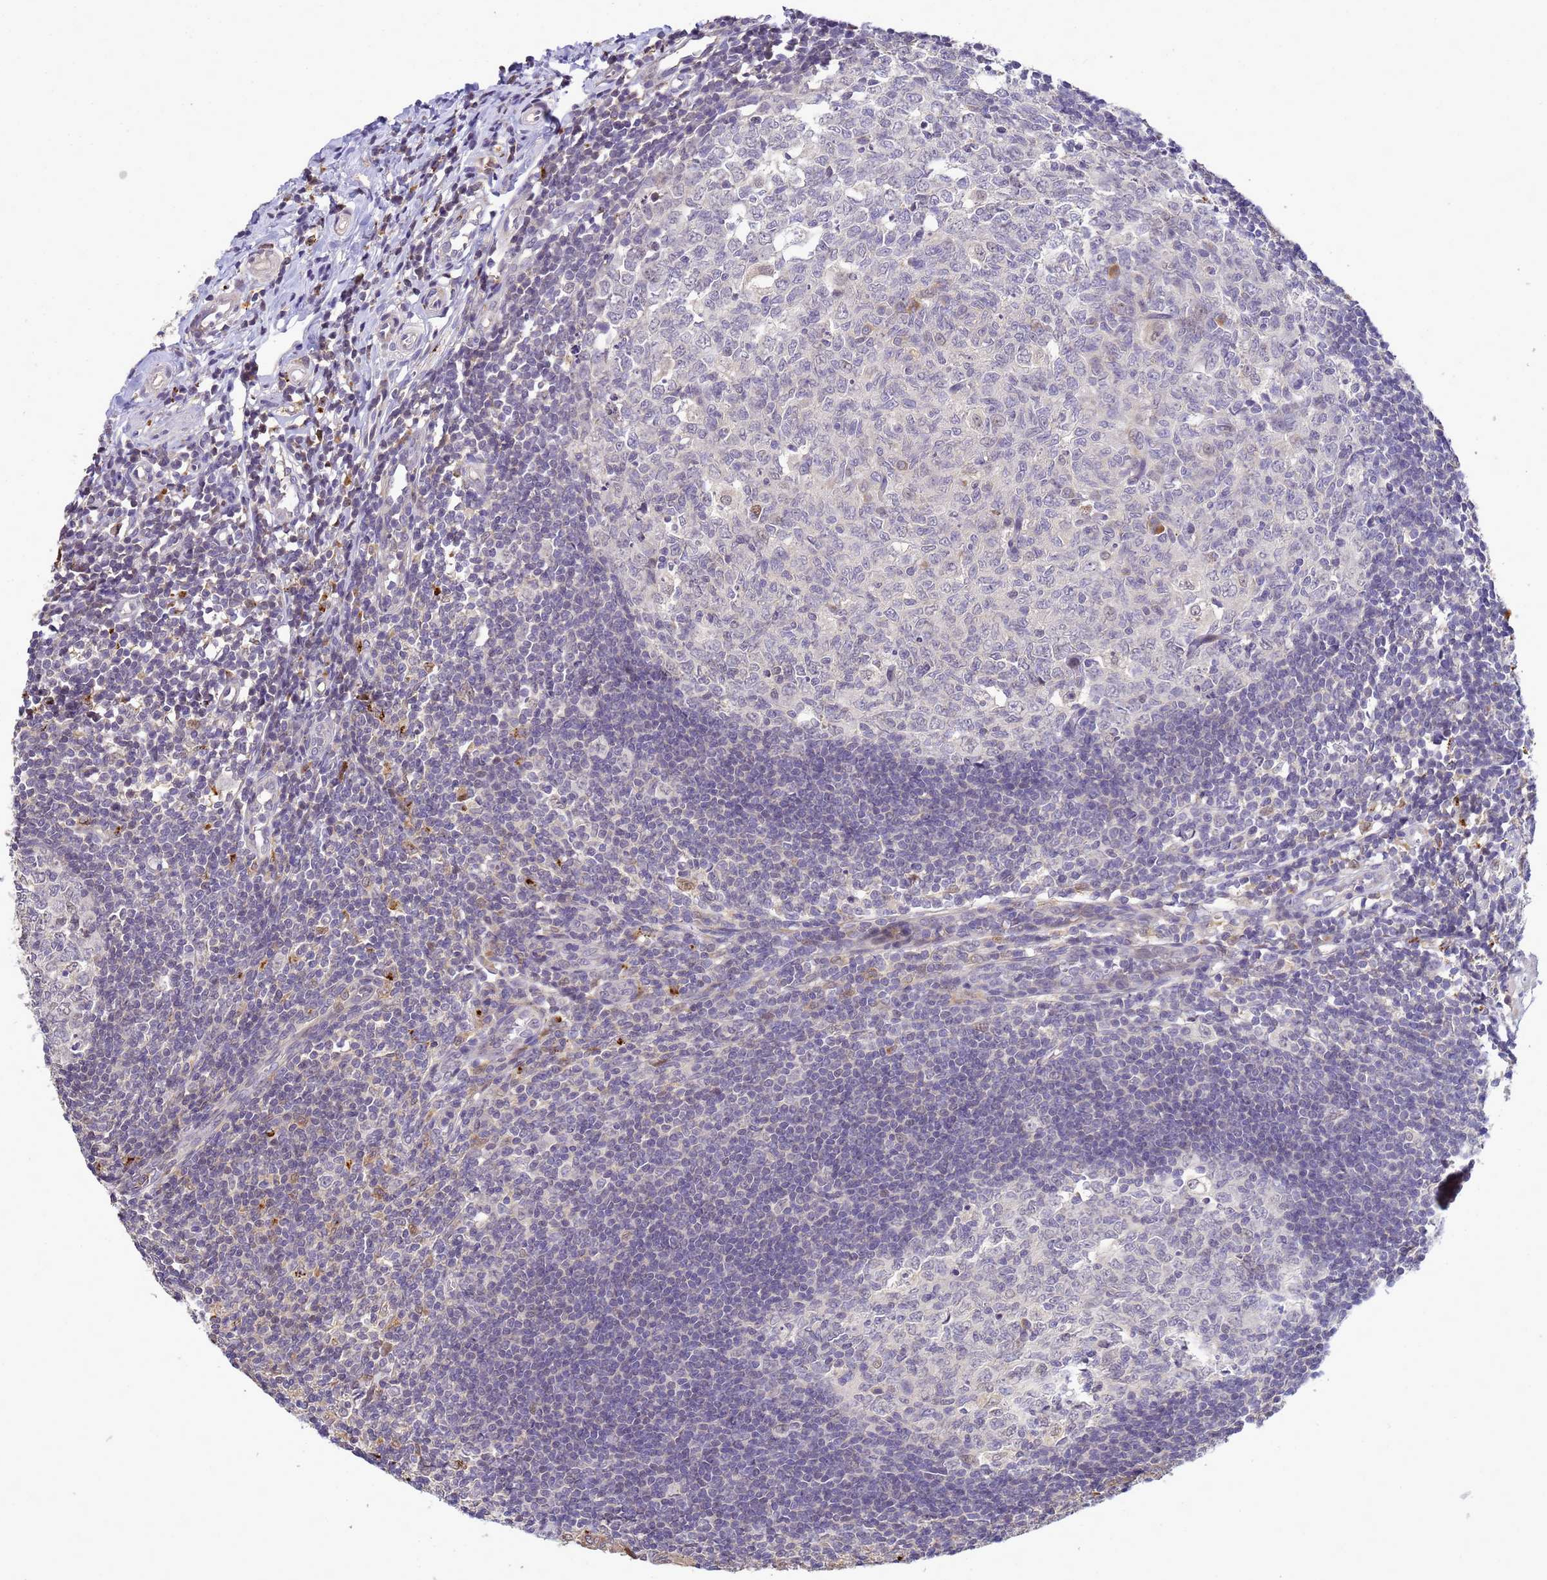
{"staining": {"intensity": "moderate", "quantity": ">75%", "location": "cytoplasmic/membranous"}, "tissue": "appendix", "cell_type": "Glandular cells", "image_type": "normal", "snomed": [{"axis": "morphology", "description": "Normal tissue, NOS"}, {"axis": "topography", "description": "Appendix"}], "caption": "Protein expression by immunohistochemistry (IHC) shows moderate cytoplasmic/membranous expression in approximately >75% of glandular cells in unremarkable appendix.", "gene": "TMEM74B", "patient": {"sex": "male", "age": 14}}